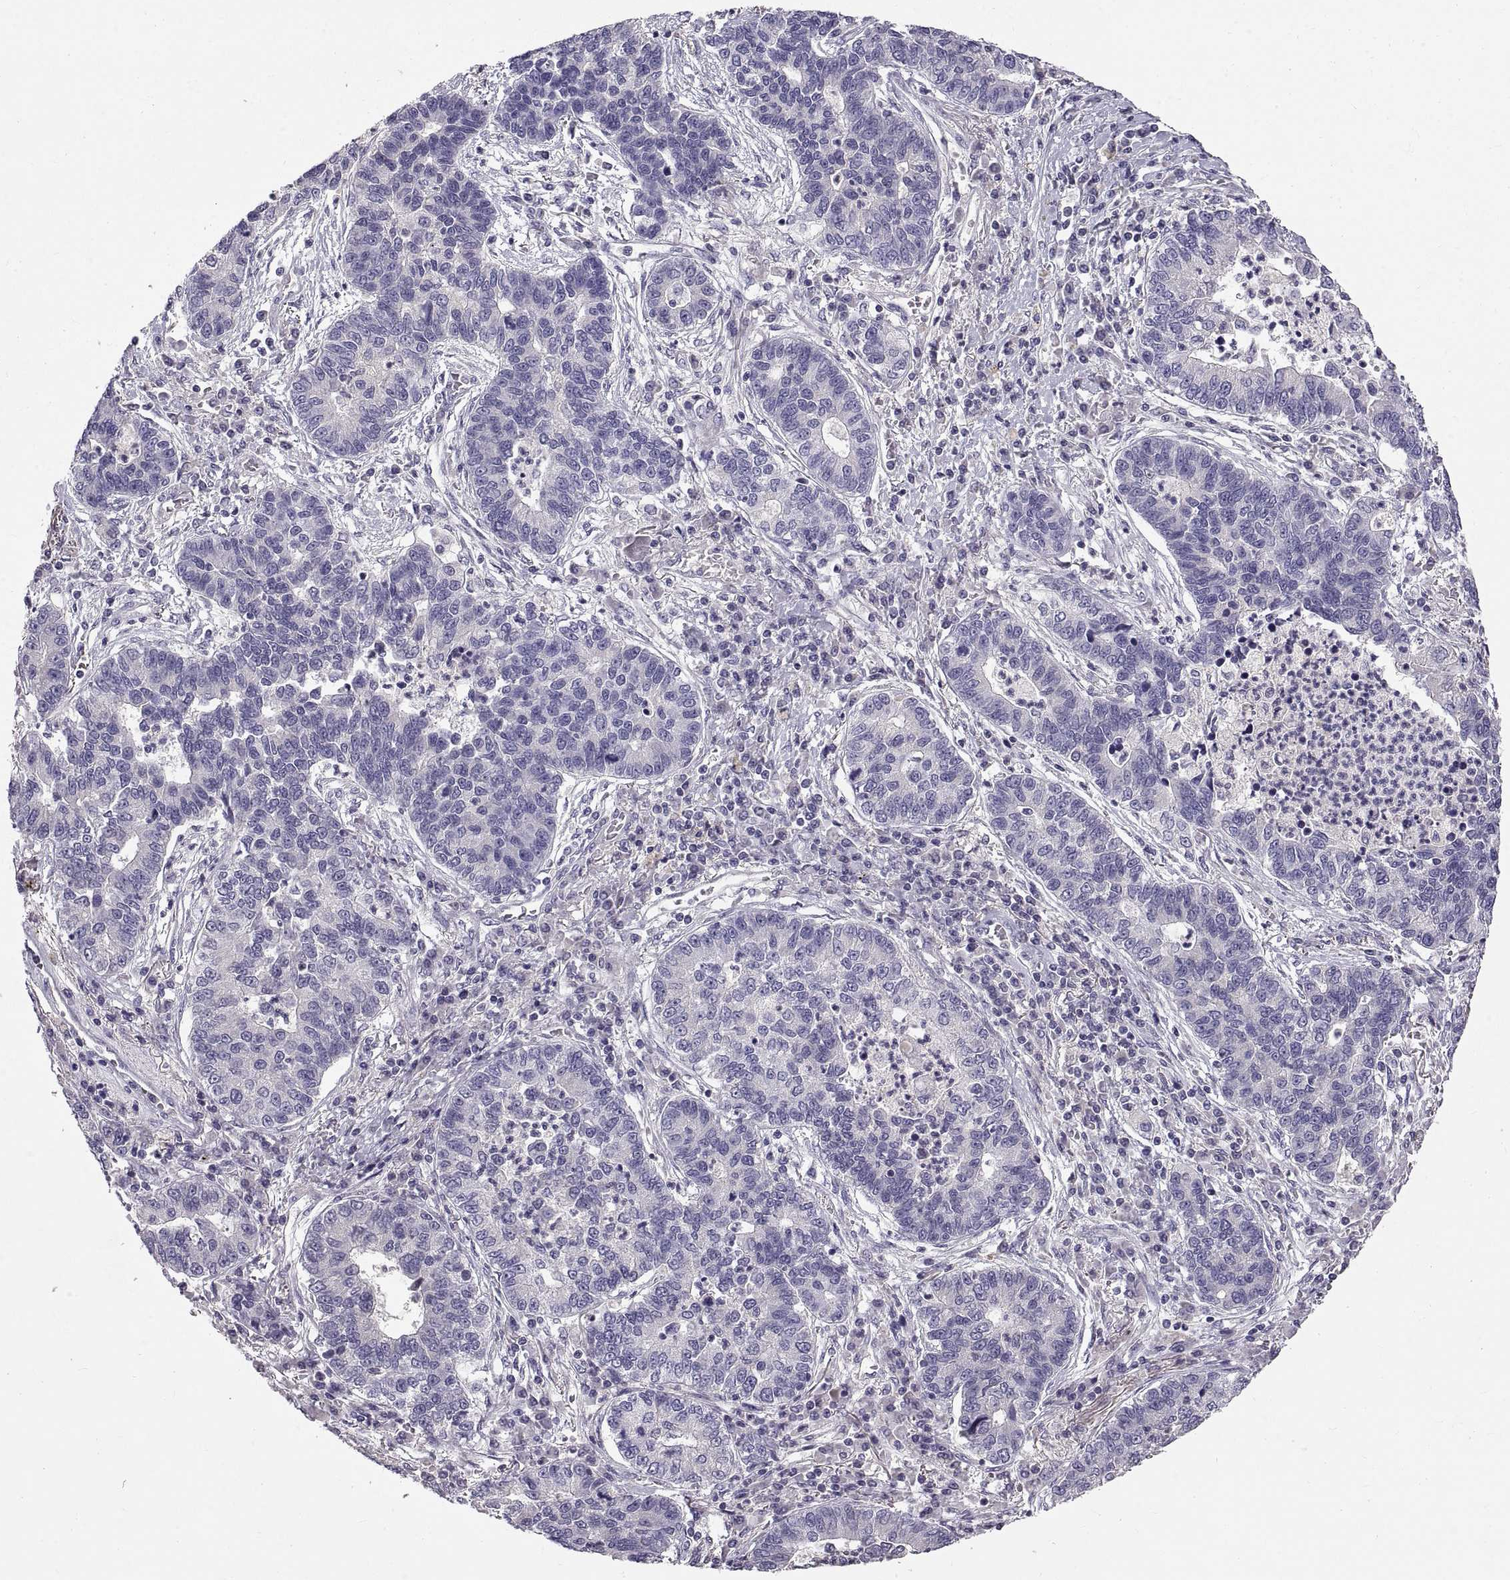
{"staining": {"intensity": "negative", "quantity": "none", "location": "none"}, "tissue": "lung cancer", "cell_type": "Tumor cells", "image_type": "cancer", "snomed": [{"axis": "morphology", "description": "Adenocarcinoma, NOS"}, {"axis": "topography", "description": "Lung"}], "caption": "The immunohistochemistry (IHC) photomicrograph has no significant expression in tumor cells of lung cancer tissue.", "gene": "ADAM32", "patient": {"sex": "female", "age": 57}}